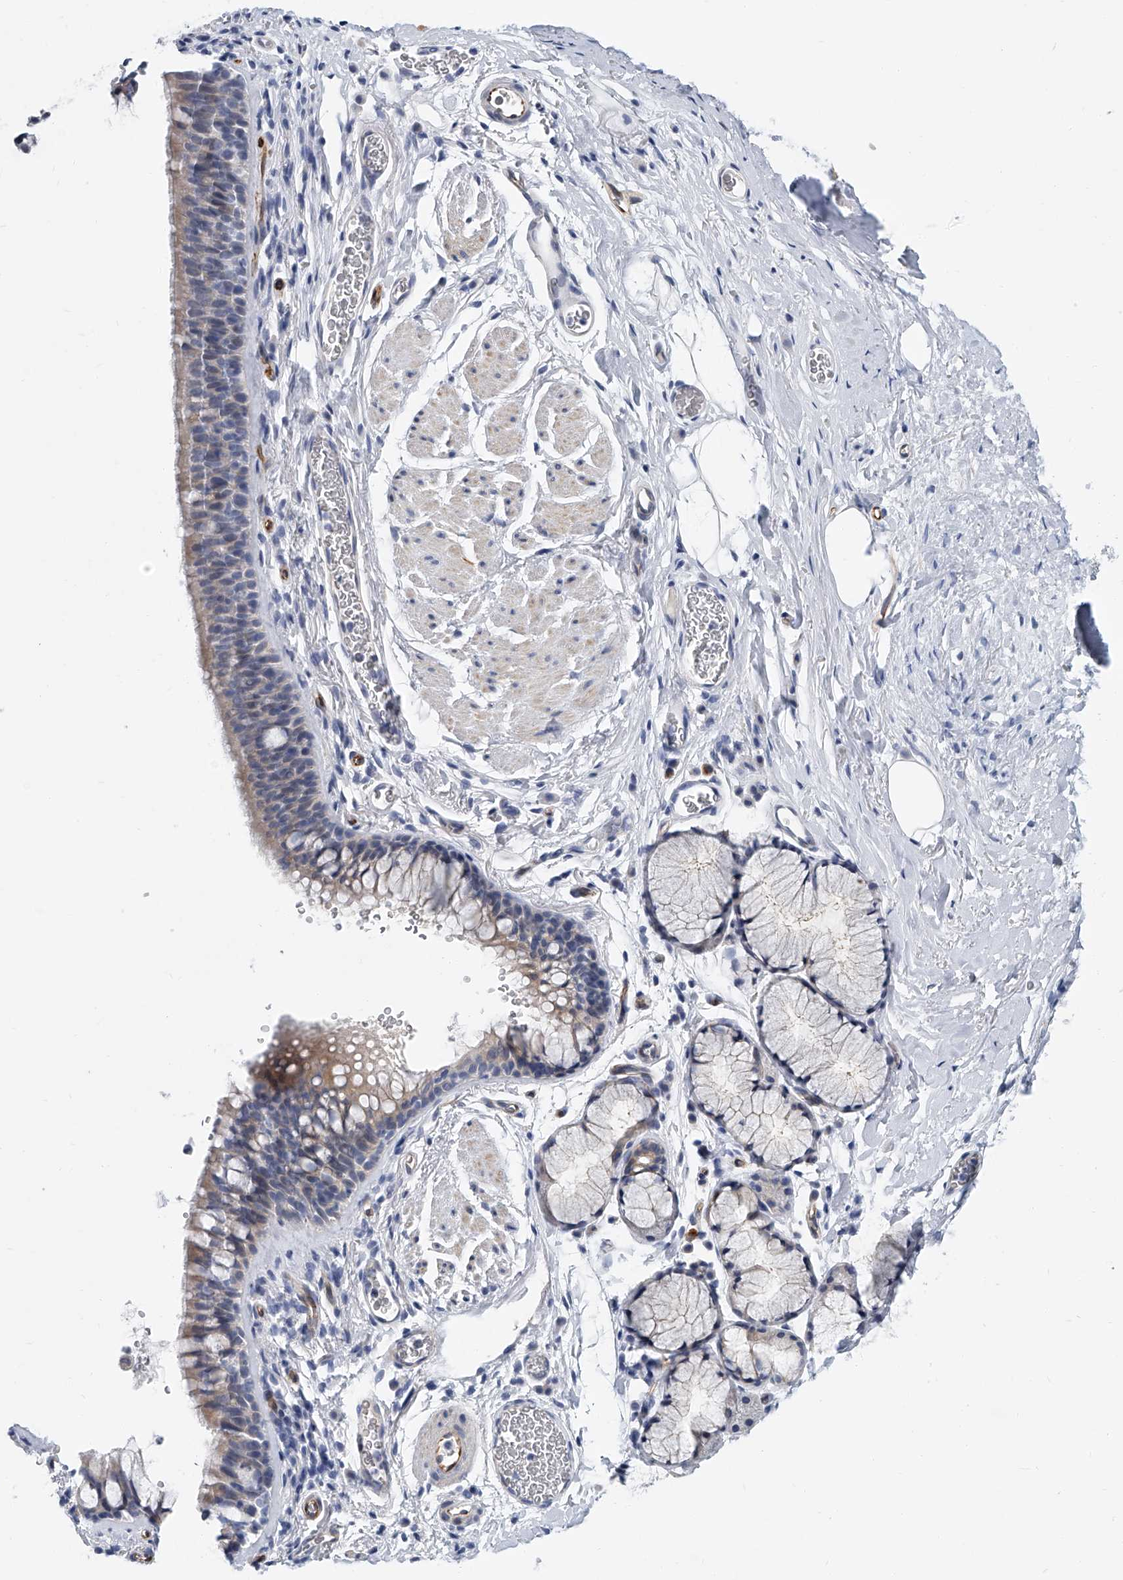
{"staining": {"intensity": "weak", "quantity": "<25%", "location": "cytoplasmic/membranous"}, "tissue": "bronchus", "cell_type": "Respiratory epithelial cells", "image_type": "normal", "snomed": [{"axis": "morphology", "description": "Normal tissue, NOS"}, {"axis": "topography", "description": "Cartilage tissue"}, {"axis": "topography", "description": "Bronchus"}], "caption": "Bronchus stained for a protein using IHC displays no staining respiratory epithelial cells.", "gene": "KIRREL1", "patient": {"sex": "female", "age": 53}}